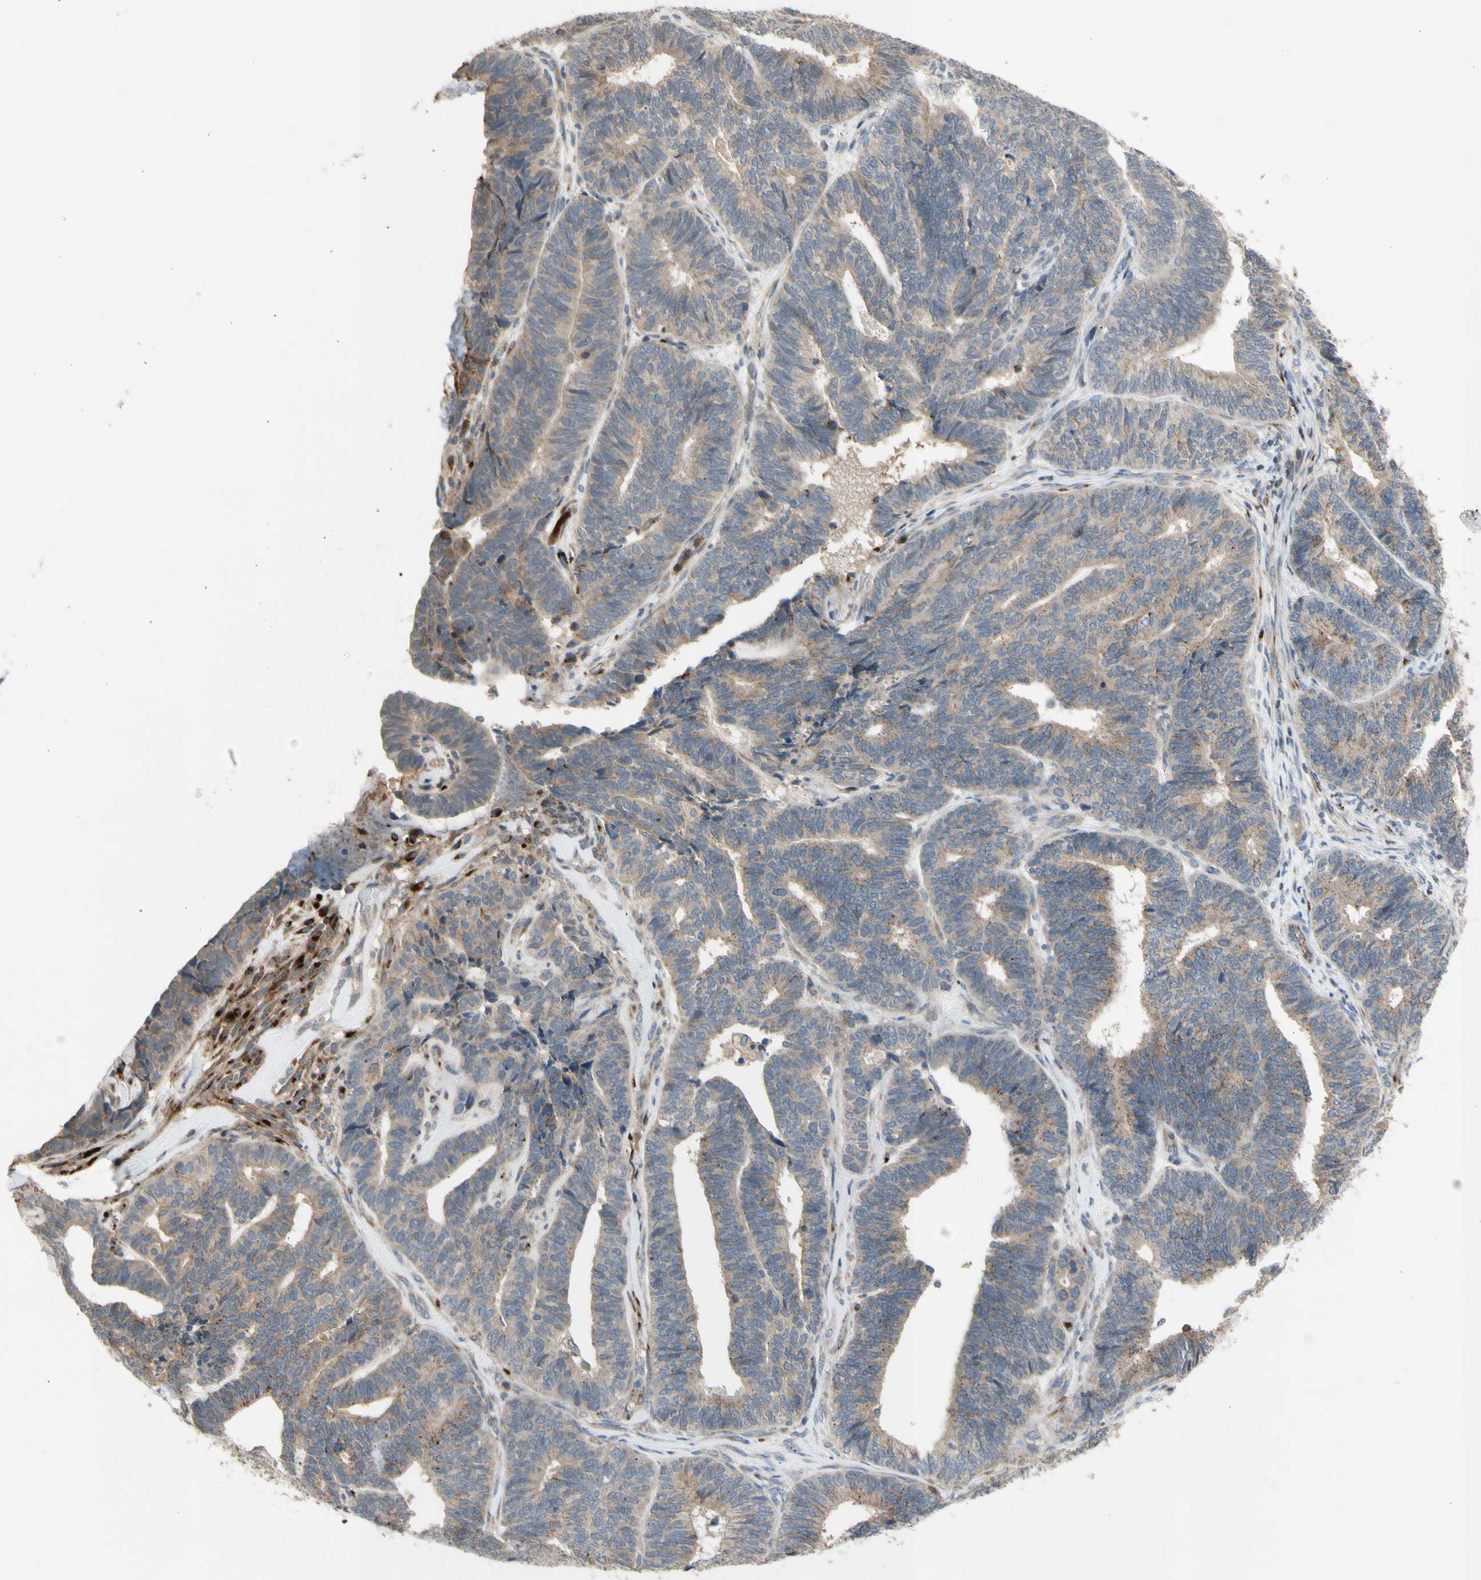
{"staining": {"intensity": "weak", "quantity": ">75%", "location": "cytoplasmic/membranous"}, "tissue": "endometrial cancer", "cell_type": "Tumor cells", "image_type": "cancer", "snomed": [{"axis": "morphology", "description": "Adenocarcinoma, NOS"}, {"axis": "topography", "description": "Endometrium"}], "caption": "A high-resolution image shows immunohistochemistry (IHC) staining of endometrial cancer (adenocarcinoma), which reveals weak cytoplasmic/membranous positivity in approximately >75% of tumor cells.", "gene": "GALNT5", "patient": {"sex": "female", "age": 70}}